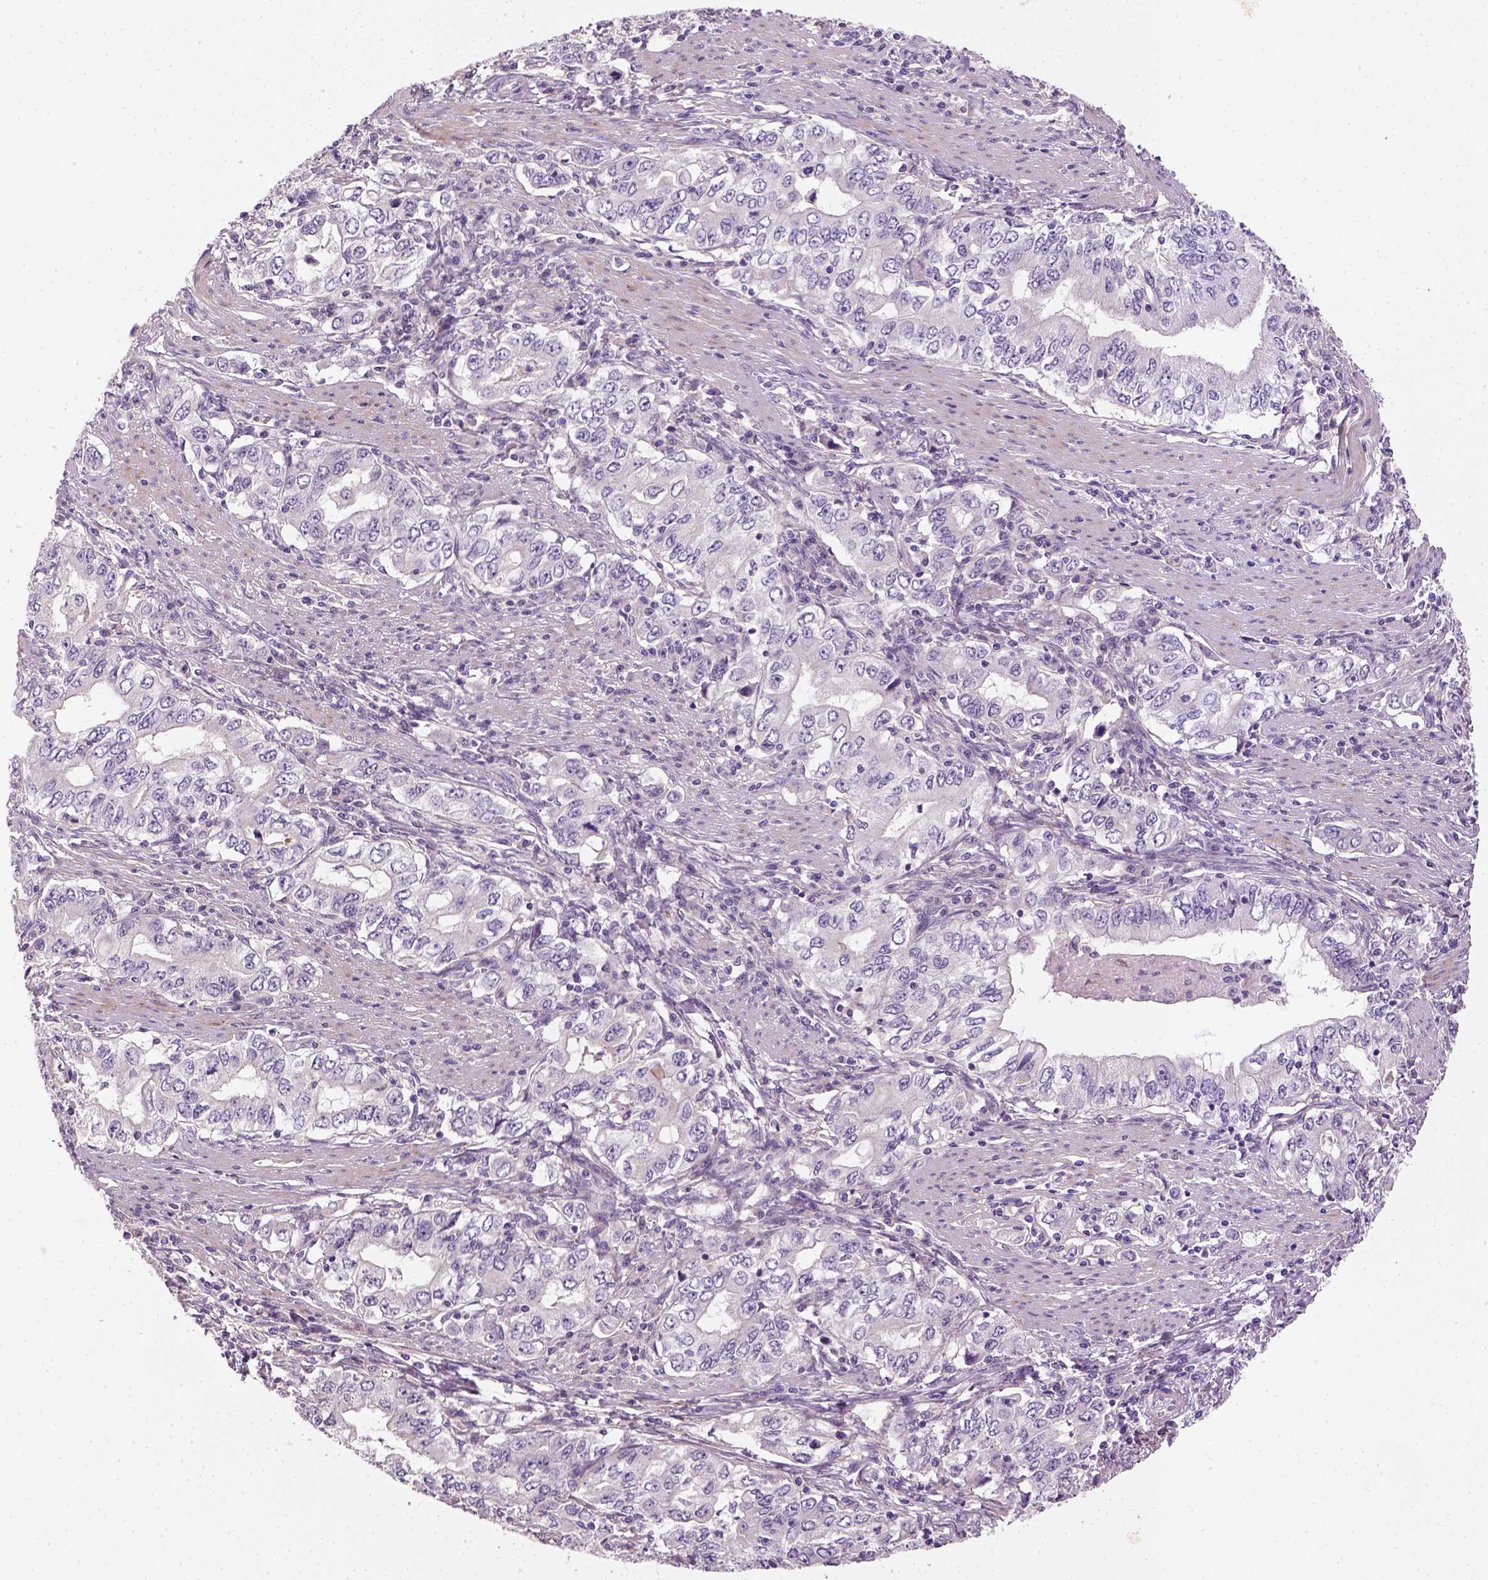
{"staining": {"intensity": "negative", "quantity": "none", "location": "none"}, "tissue": "stomach cancer", "cell_type": "Tumor cells", "image_type": "cancer", "snomed": [{"axis": "morphology", "description": "Adenocarcinoma, NOS"}, {"axis": "topography", "description": "Stomach, lower"}], "caption": "Tumor cells show no significant protein staining in stomach cancer.", "gene": "NUDT6", "patient": {"sex": "female", "age": 72}}